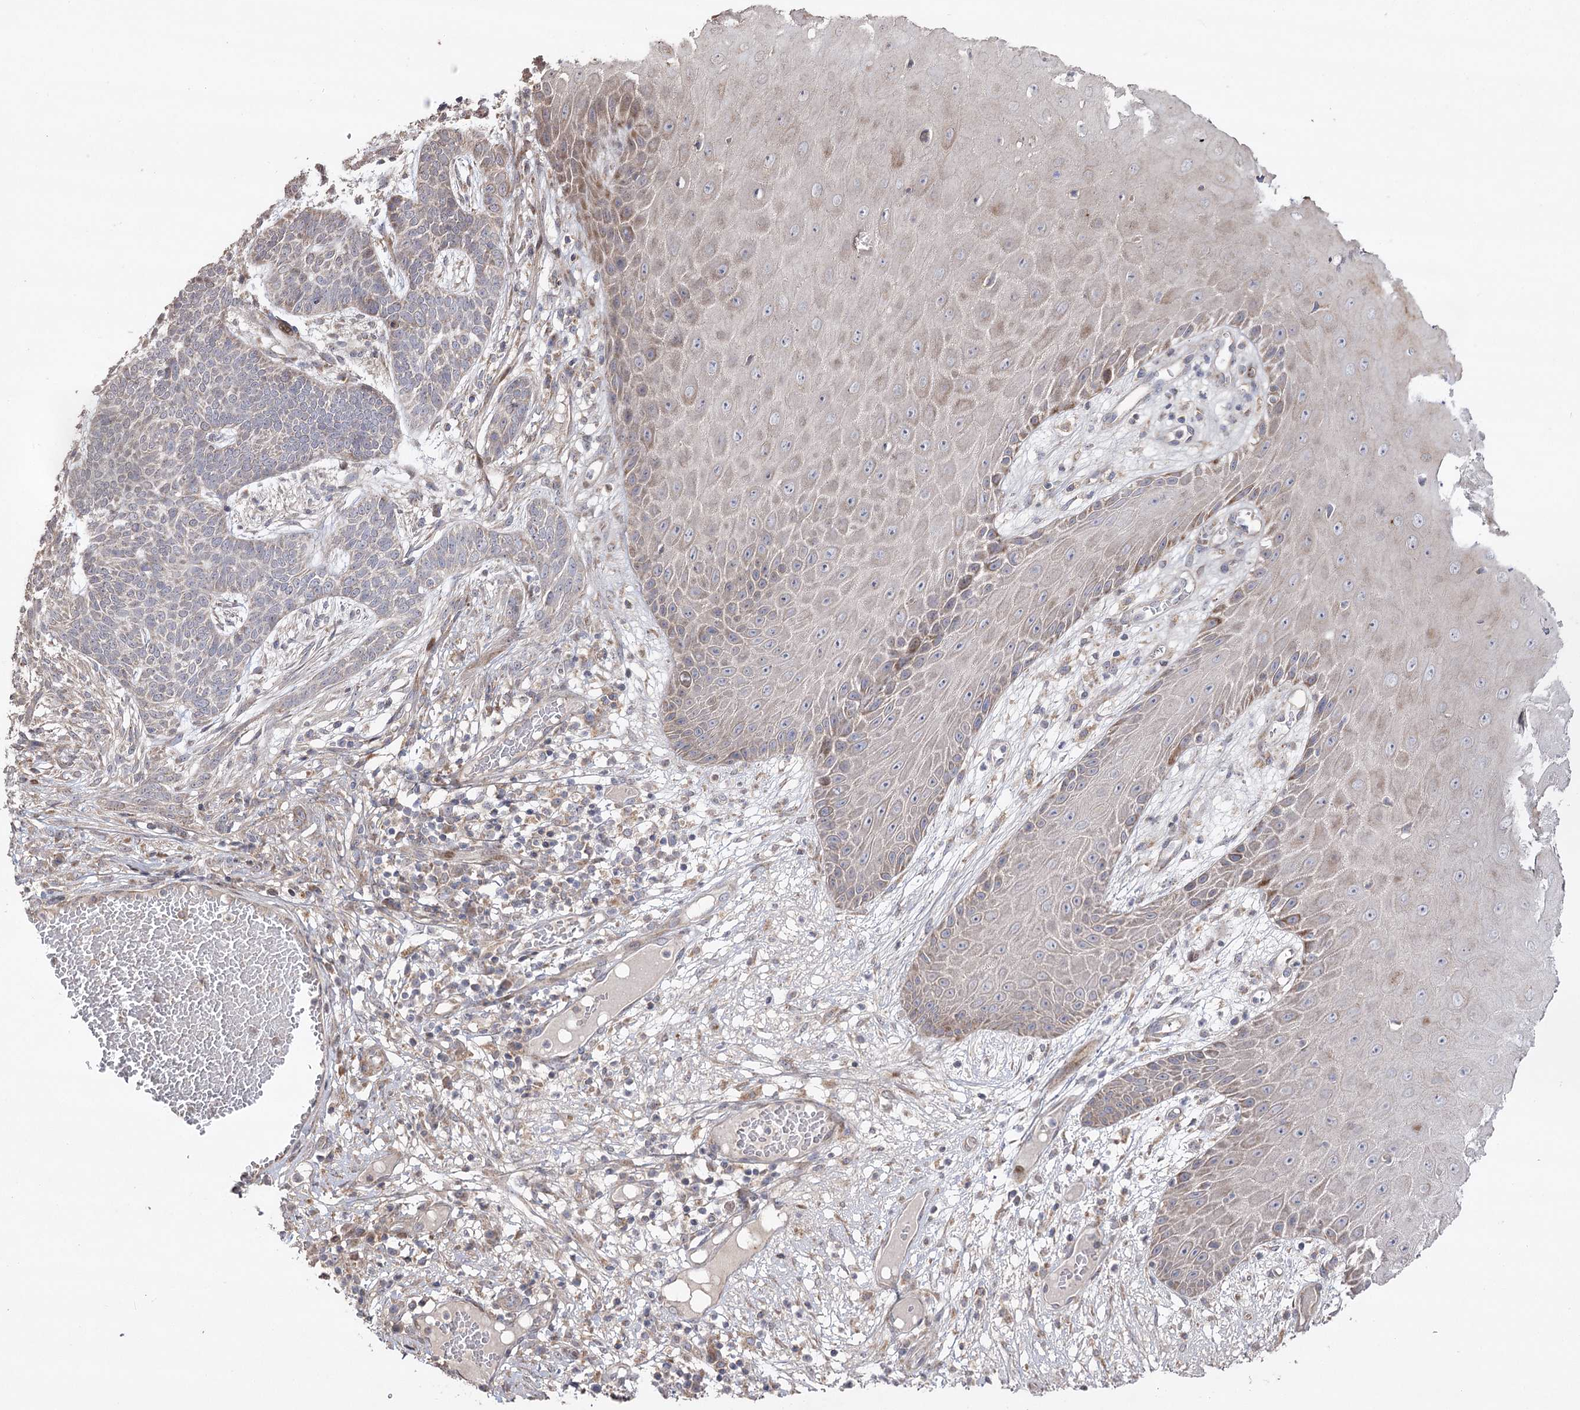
{"staining": {"intensity": "weak", "quantity": "<25%", "location": "cytoplasmic/membranous"}, "tissue": "skin cancer", "cell_type": "Tumor cells", "image_type": "cancer", "snomed": [{"axis": "morphology", "description": "Normal tissue, NOS"}, {"axis": "morphology", "description": "Basal cell carcinoma"}, {"axis": "topography", "description": "Skin"}], "caption": "IHC micrograph of neoplastic tissue: human skin basal cell carcinoma stained with DAB shows no significant protein staining in tumor cells. (Immunohistochemistry (ihc), brightfield microscopy, high magnification).", "gene": "OBSL1", "patient": {"sex": "male", "age": 64}}